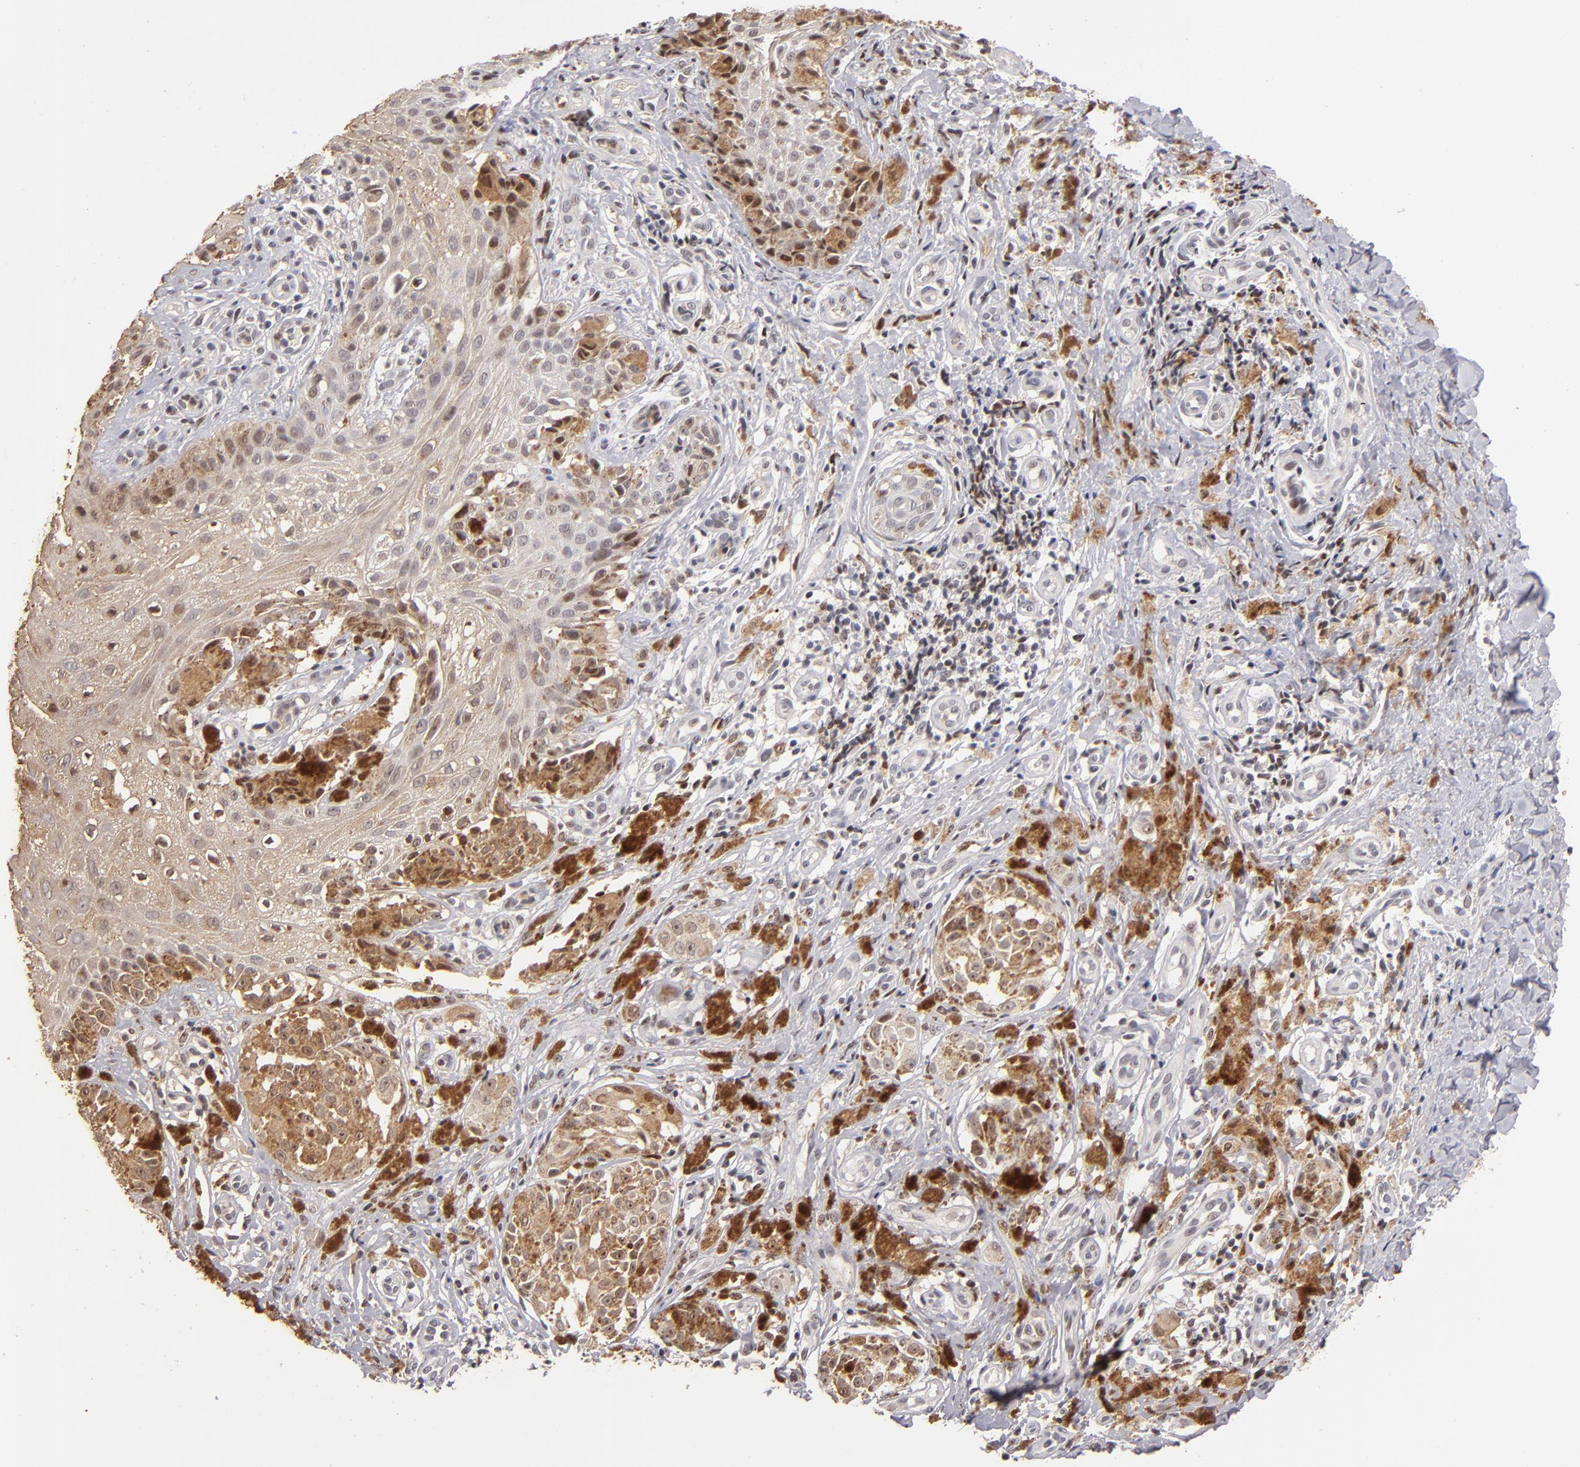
{"staining": {"intensity": "moderate", "quantity": "<25%", "location": "cytoplasmic/membranous"}, "tissue": "melanoma", "cell_type": "Tumor cells", "image_type": "cancer", "snomed": [{"axis": "morphology", "description": "Malignant melanoma, NOS"}, {"axis": "topography", "description": "Skin"}], "caption": "An immunohistochemistry micrograph of neoplastic tissue is shown. Protein staining in brown labels moderate cytoplasmic/membranous positivity in melanoma within tumor cells.", "gene": "PCNX4", "patient": {"sex": "male", "age": 67}}